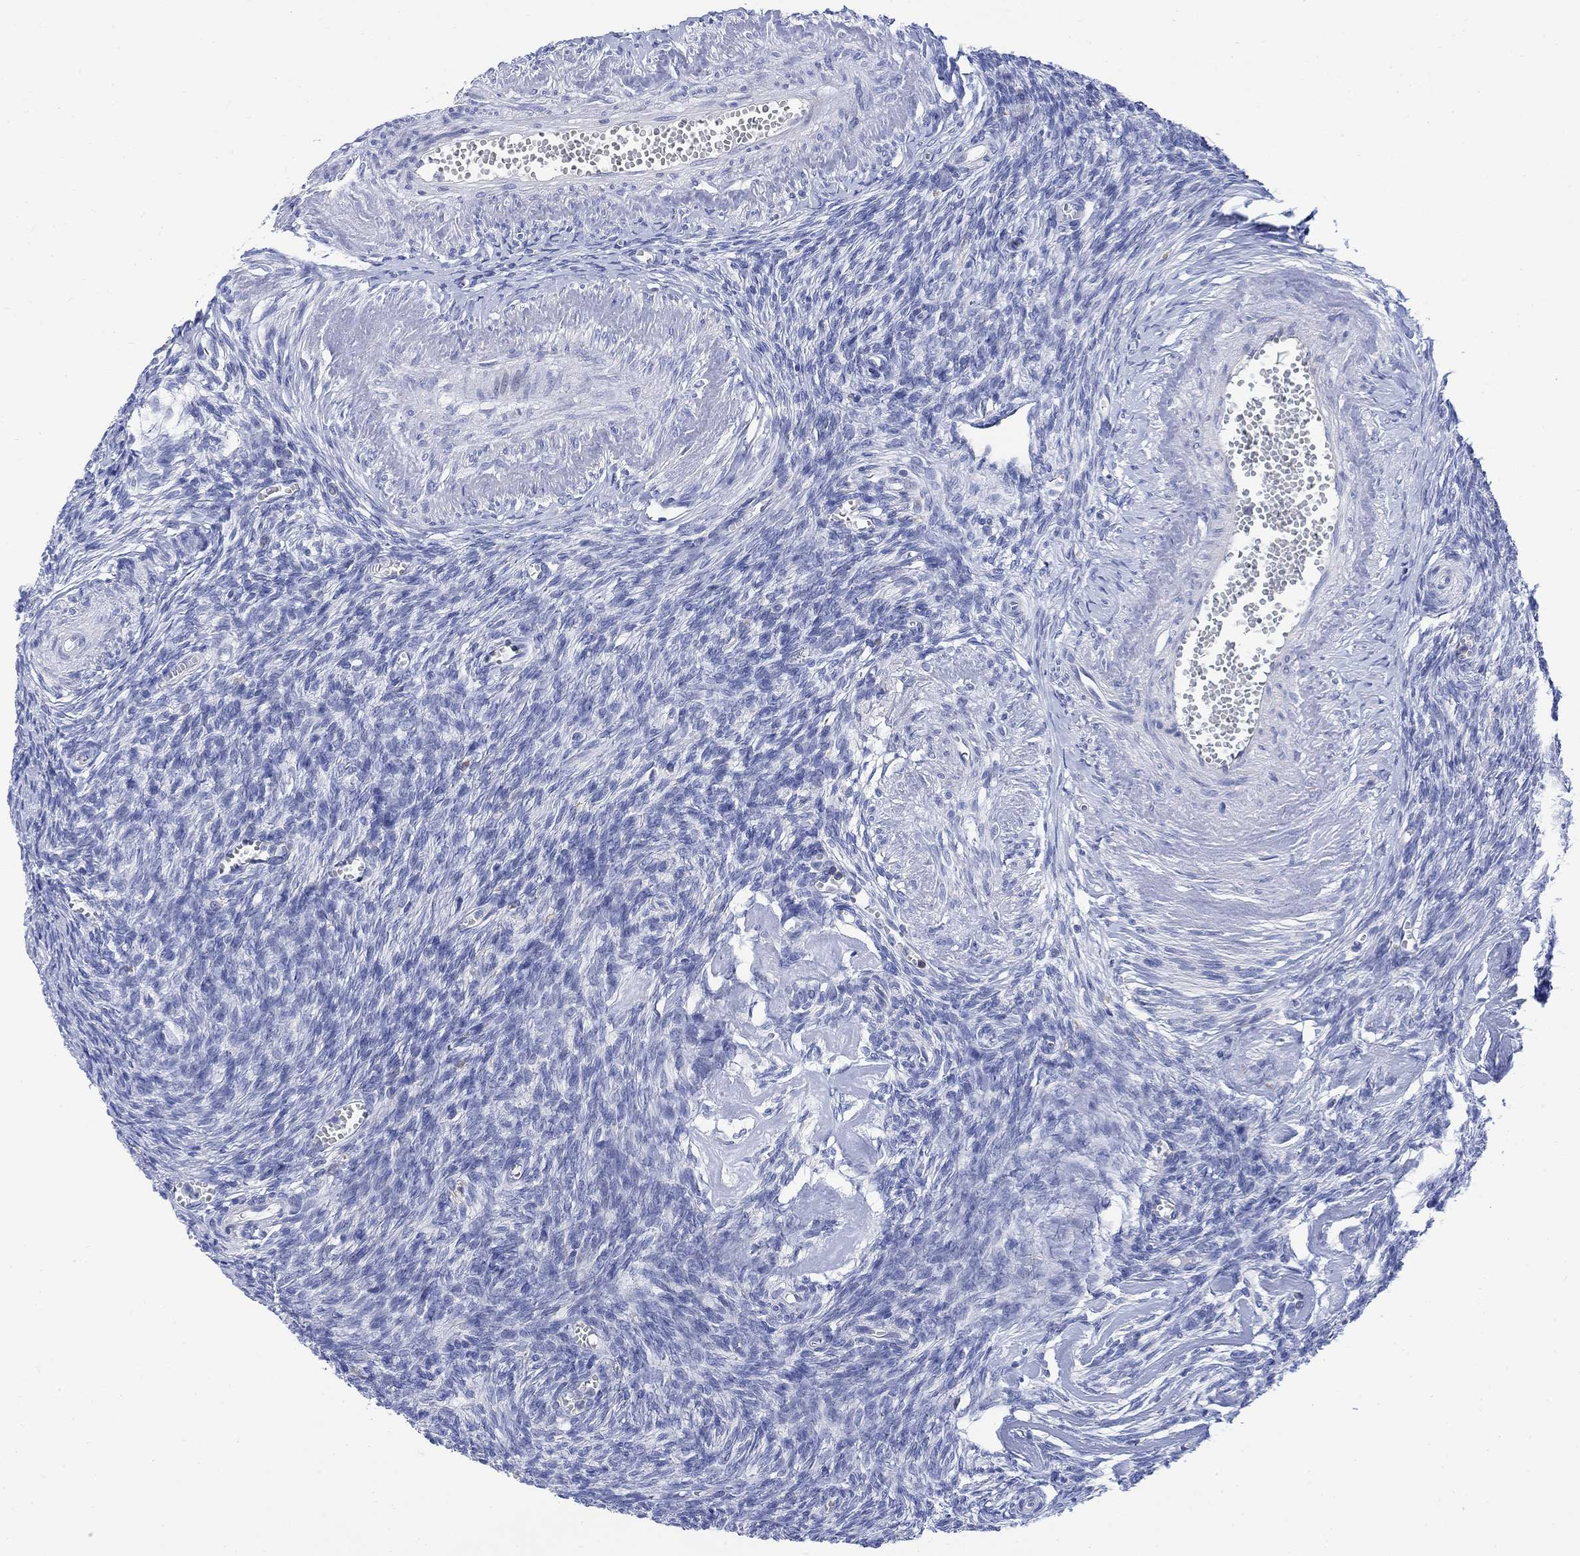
{"staining": {"intensity": "moderate", "quantity": "<25%", "location": "cytoplasmic/membranous"}, "tissue": "ovary", "cell_type": "Follicle cells", "image_type": "normal", "snomed": [{"axis": "morphology", "description": "Normal tissue, NOS"}, {"axis": "topography", "description": "Ovary"}], "caption": "This photomicrograph reveals immunohistochemistry staining of unremarkable ovary, with low moderate cytoplasmic/membranous positivity in approximately <25% of follicle cells.", "gene": "ARSK", "patient": {"sex": "female", "age": 43}}